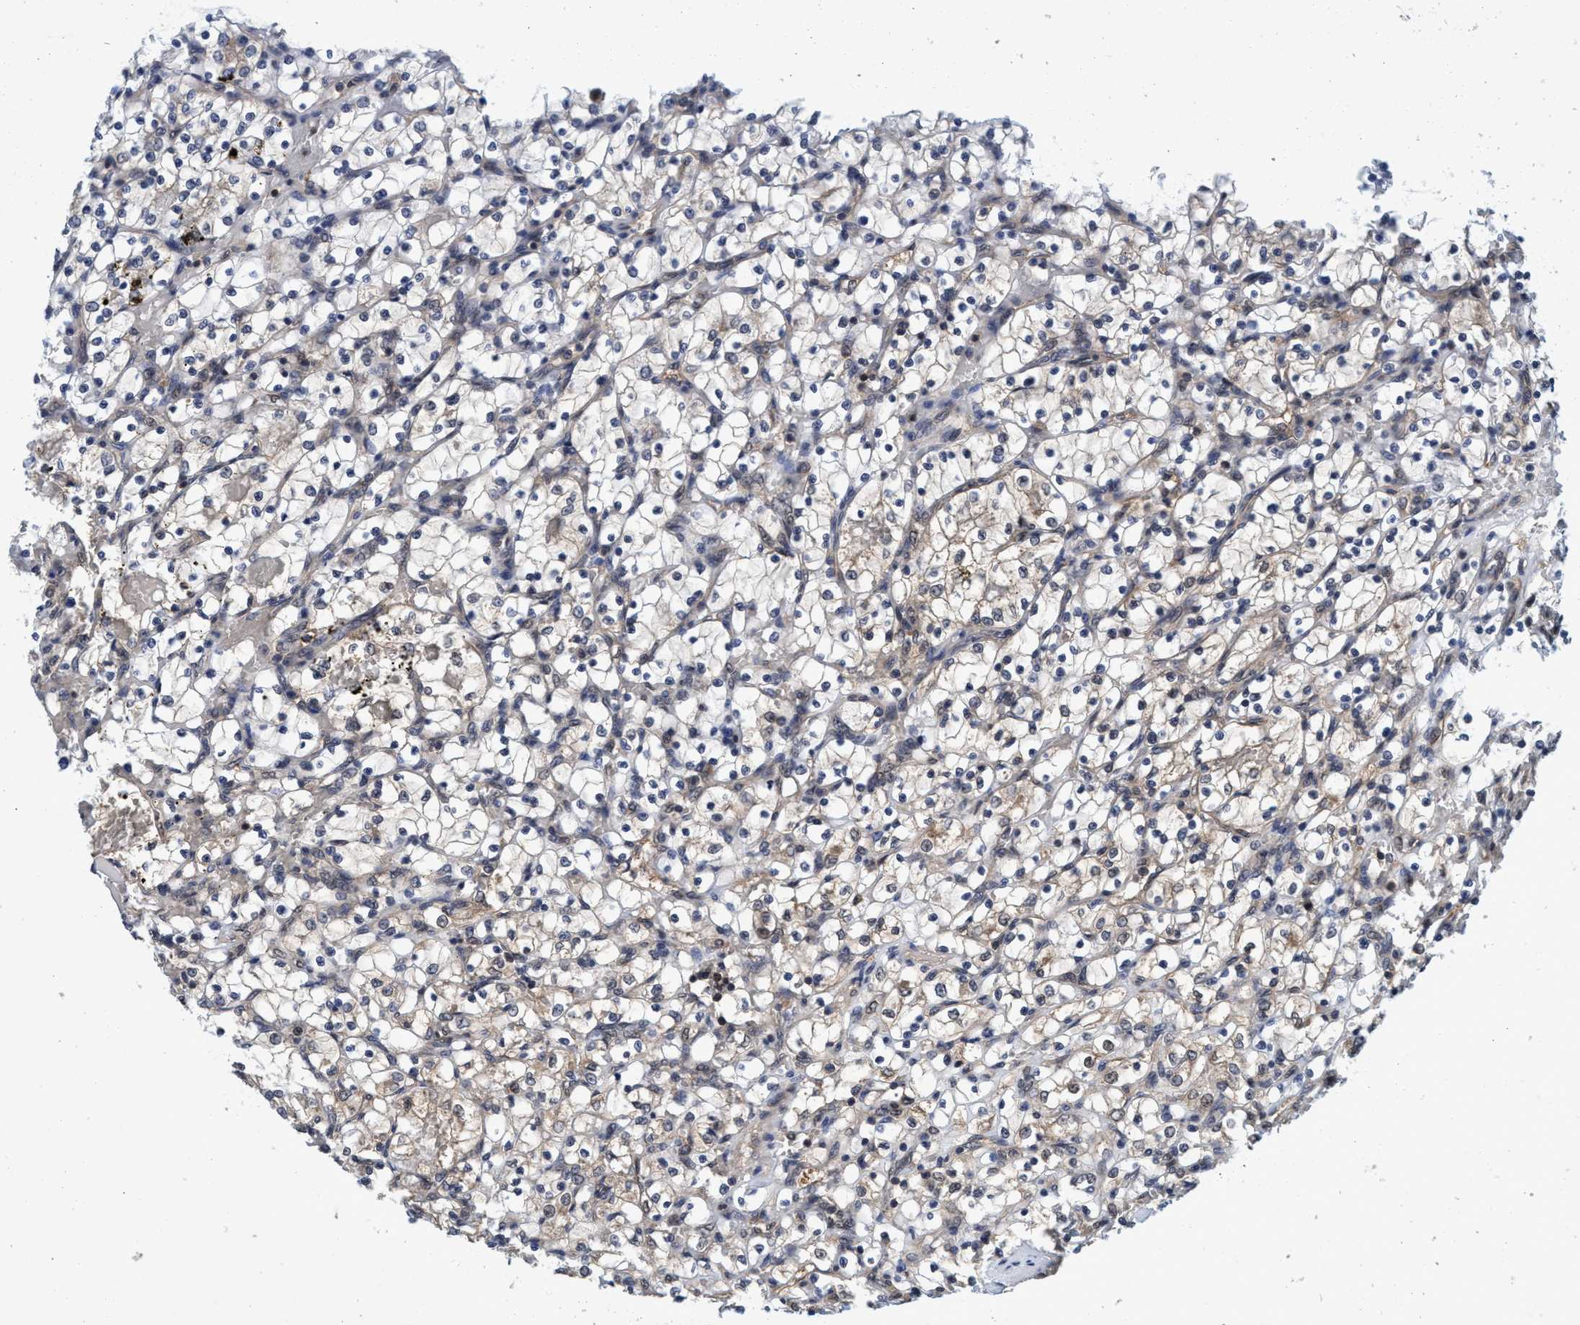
{"staining": {"intensity": "weak", "quantity": "<25%", "location": "cytoplasmic/membranous"}, "tissue": "renal cancer", "cell_type": "Tumor cells", "image_type": "cancer", "snomed": [{"axis": "morphology", "description": "Adenocarcinoma, NOS"}, {"axis": "topography", "description": "Kidney"}], "caption": "Human renal adenocarcinoma stained for a protein using immunohistochemistry reveals no positivity in tumor cells.", "gene": "PSMD12", "patient": {"sex": "female", "age": 69}}